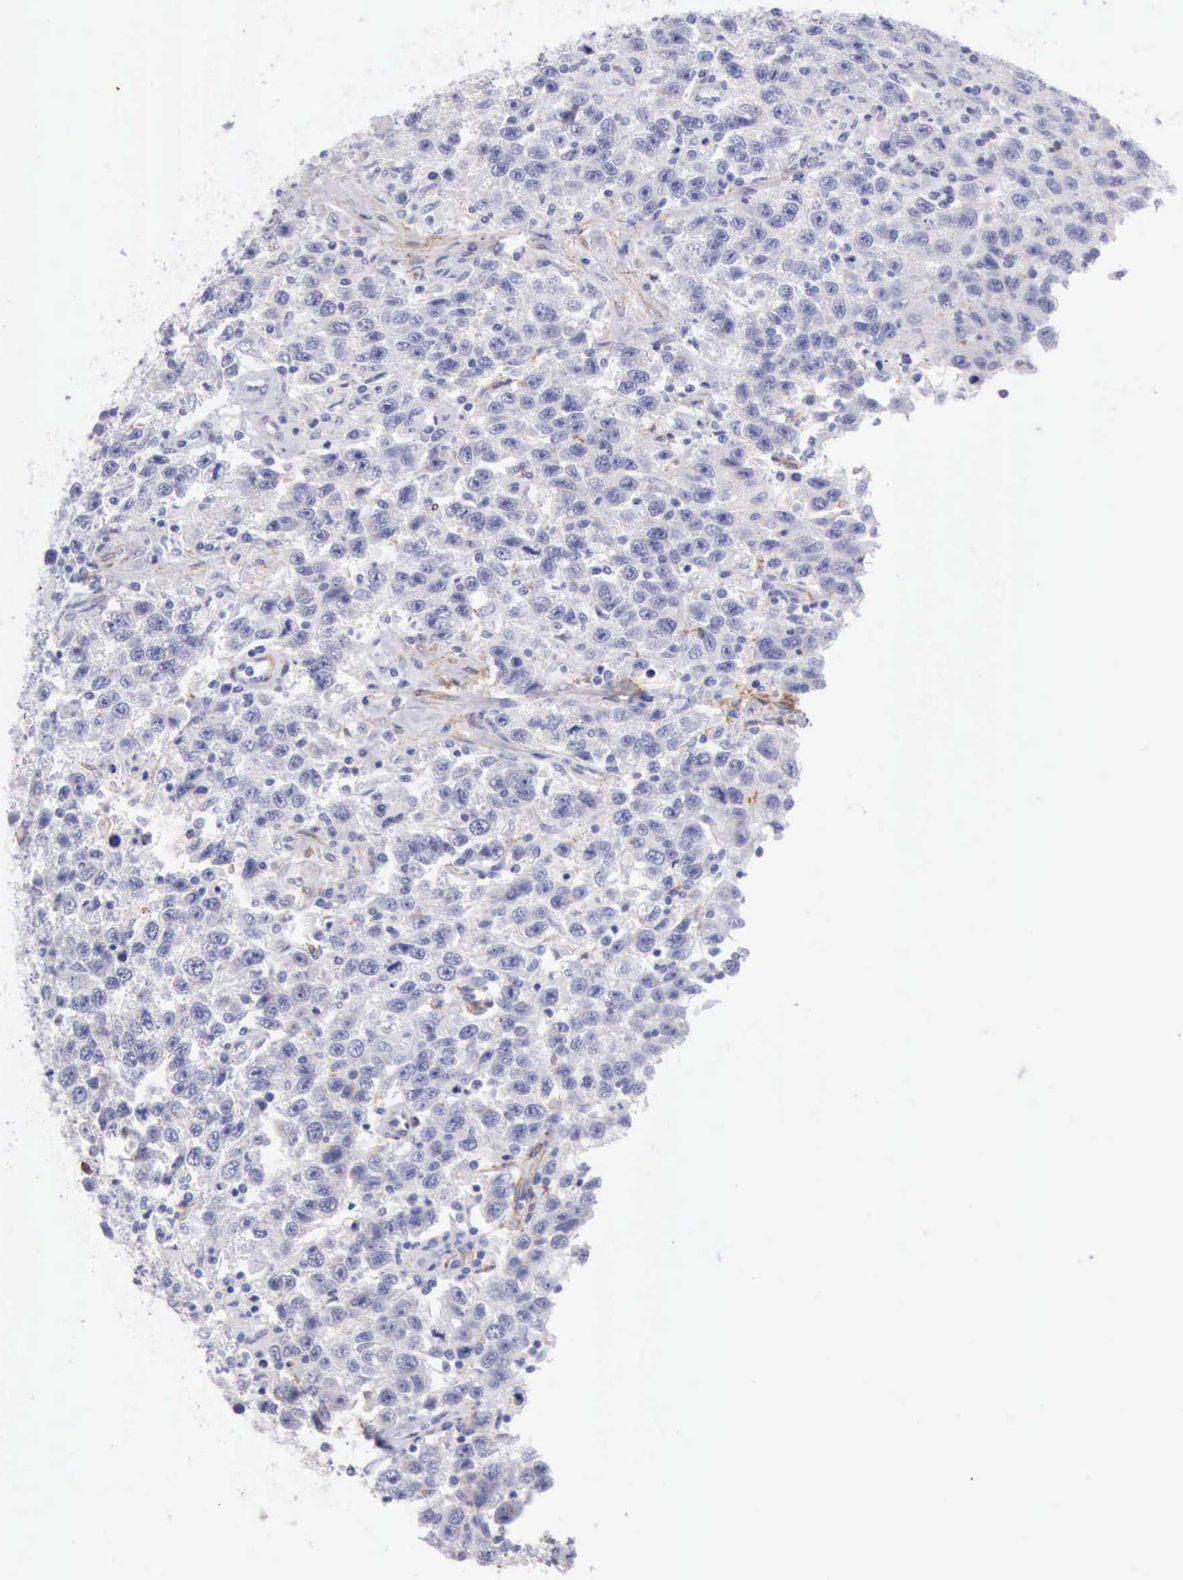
{"staining": {"intensity": "negative", "quantity": "none", "location": "none"}, "tissue": "testis cancer", "cell_type": "Tumor cells", "image_type": "cancer", "snomed": [{"axis": "morphology", "description": "Seminoma, NOS"}, {"axis": "topography", "description": "Testis"}], "caption": "There is no significant staining in tumor cells of seminoma (testis).", "gene": "AOC3", "patient": {"sex": "male", "age": 41}}